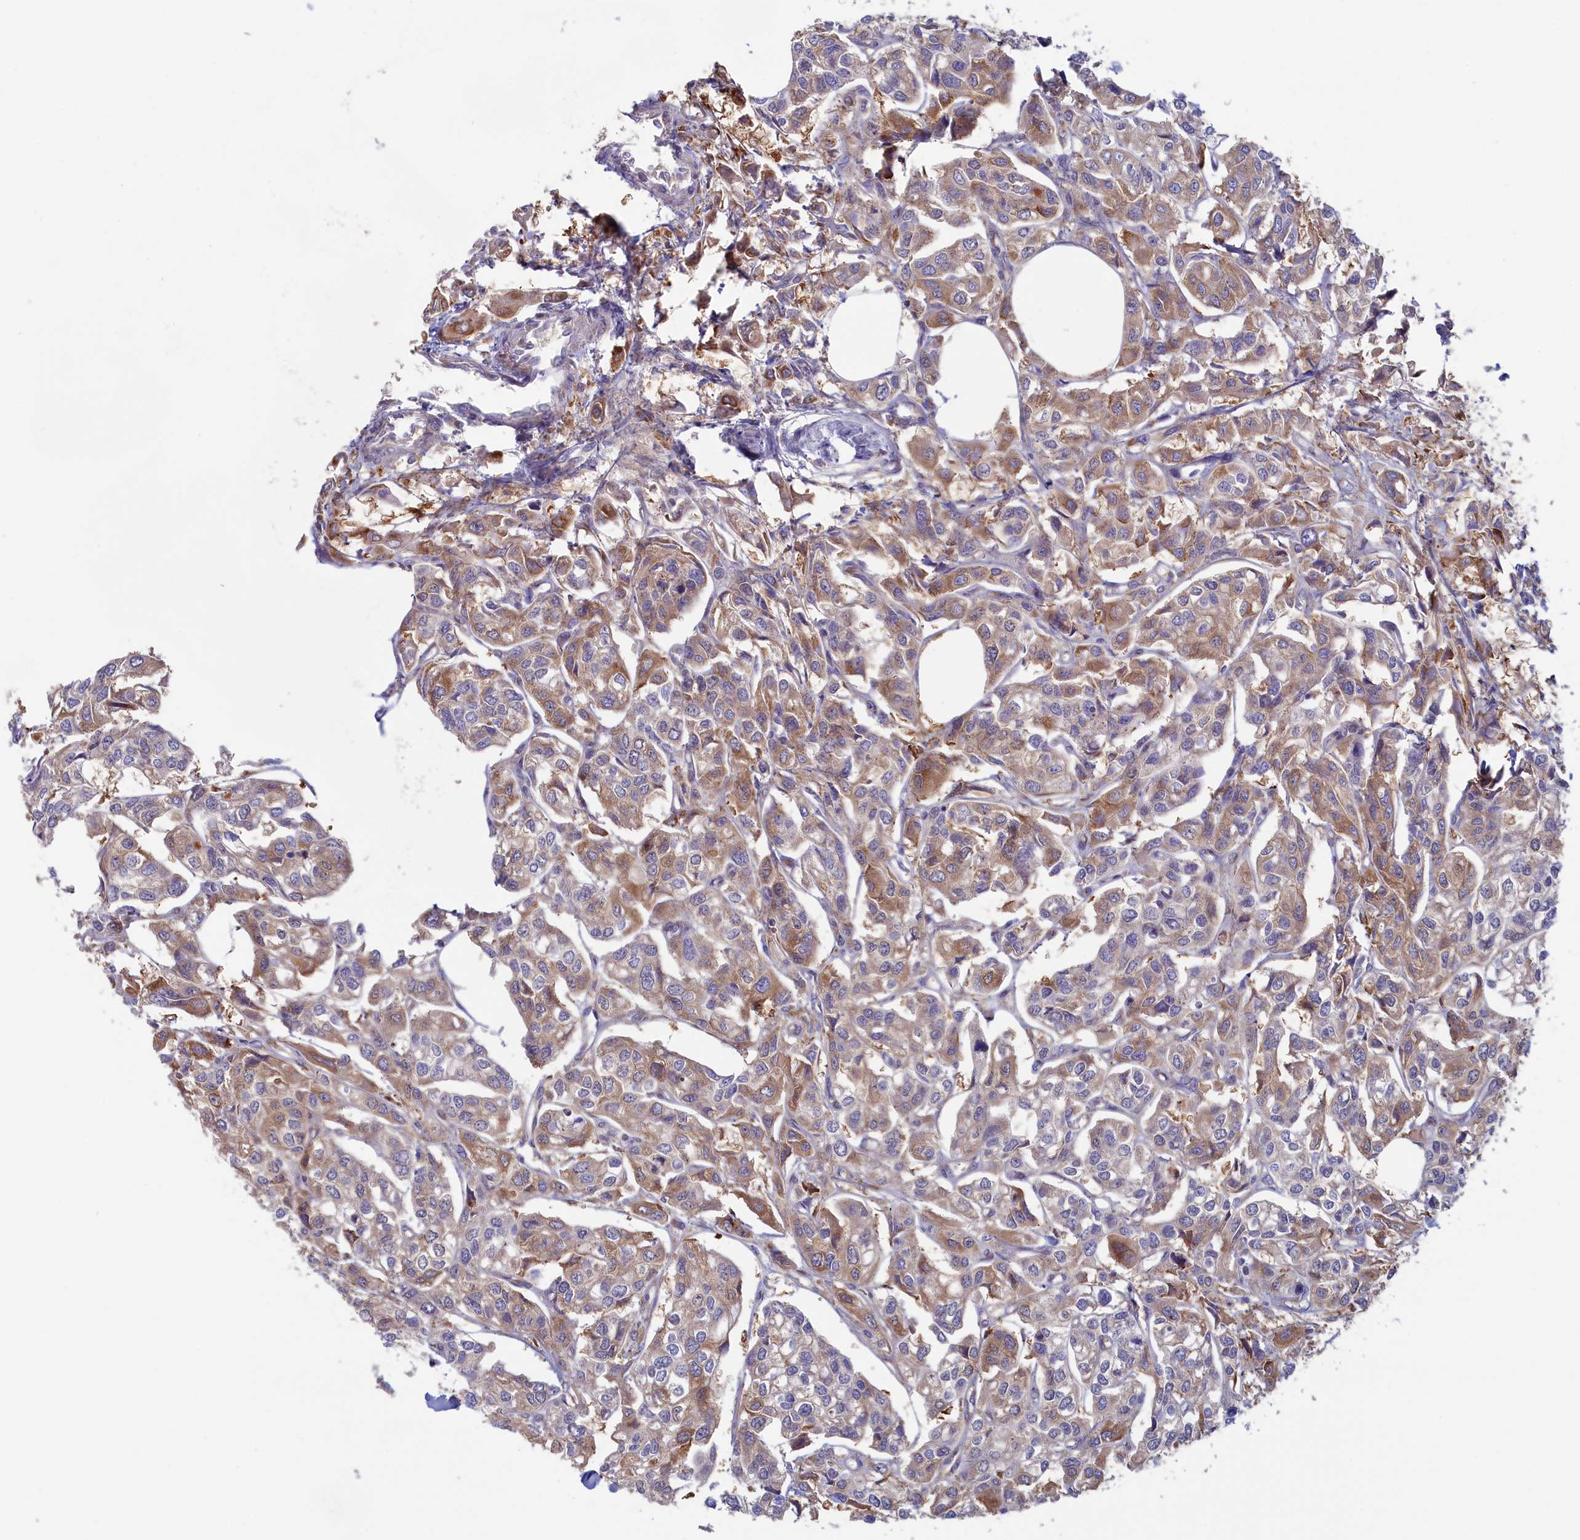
{"staining": {"intensity": "weak", "quantity": "25%-75%", "location": "cytoplasmic/membranous"}, "tissue": "urothelial cancer", "cell_type": "Tumor cells", "image_type": "cancer", "snomed": [{"axis": "morphology", "description": "Urothelial carcinoma, High grade"}, {"axis": "topography", "description": "Urinary bladder"}], "caption": "Protein staining by immunohistochemistry reveals weak cytoplasmic/membranous expression in approximately 25%-75% of tumor cells in urothelial cancer.", "gene": "SYNDIG1L", "patient": {"sex": "male", "age": 67}}